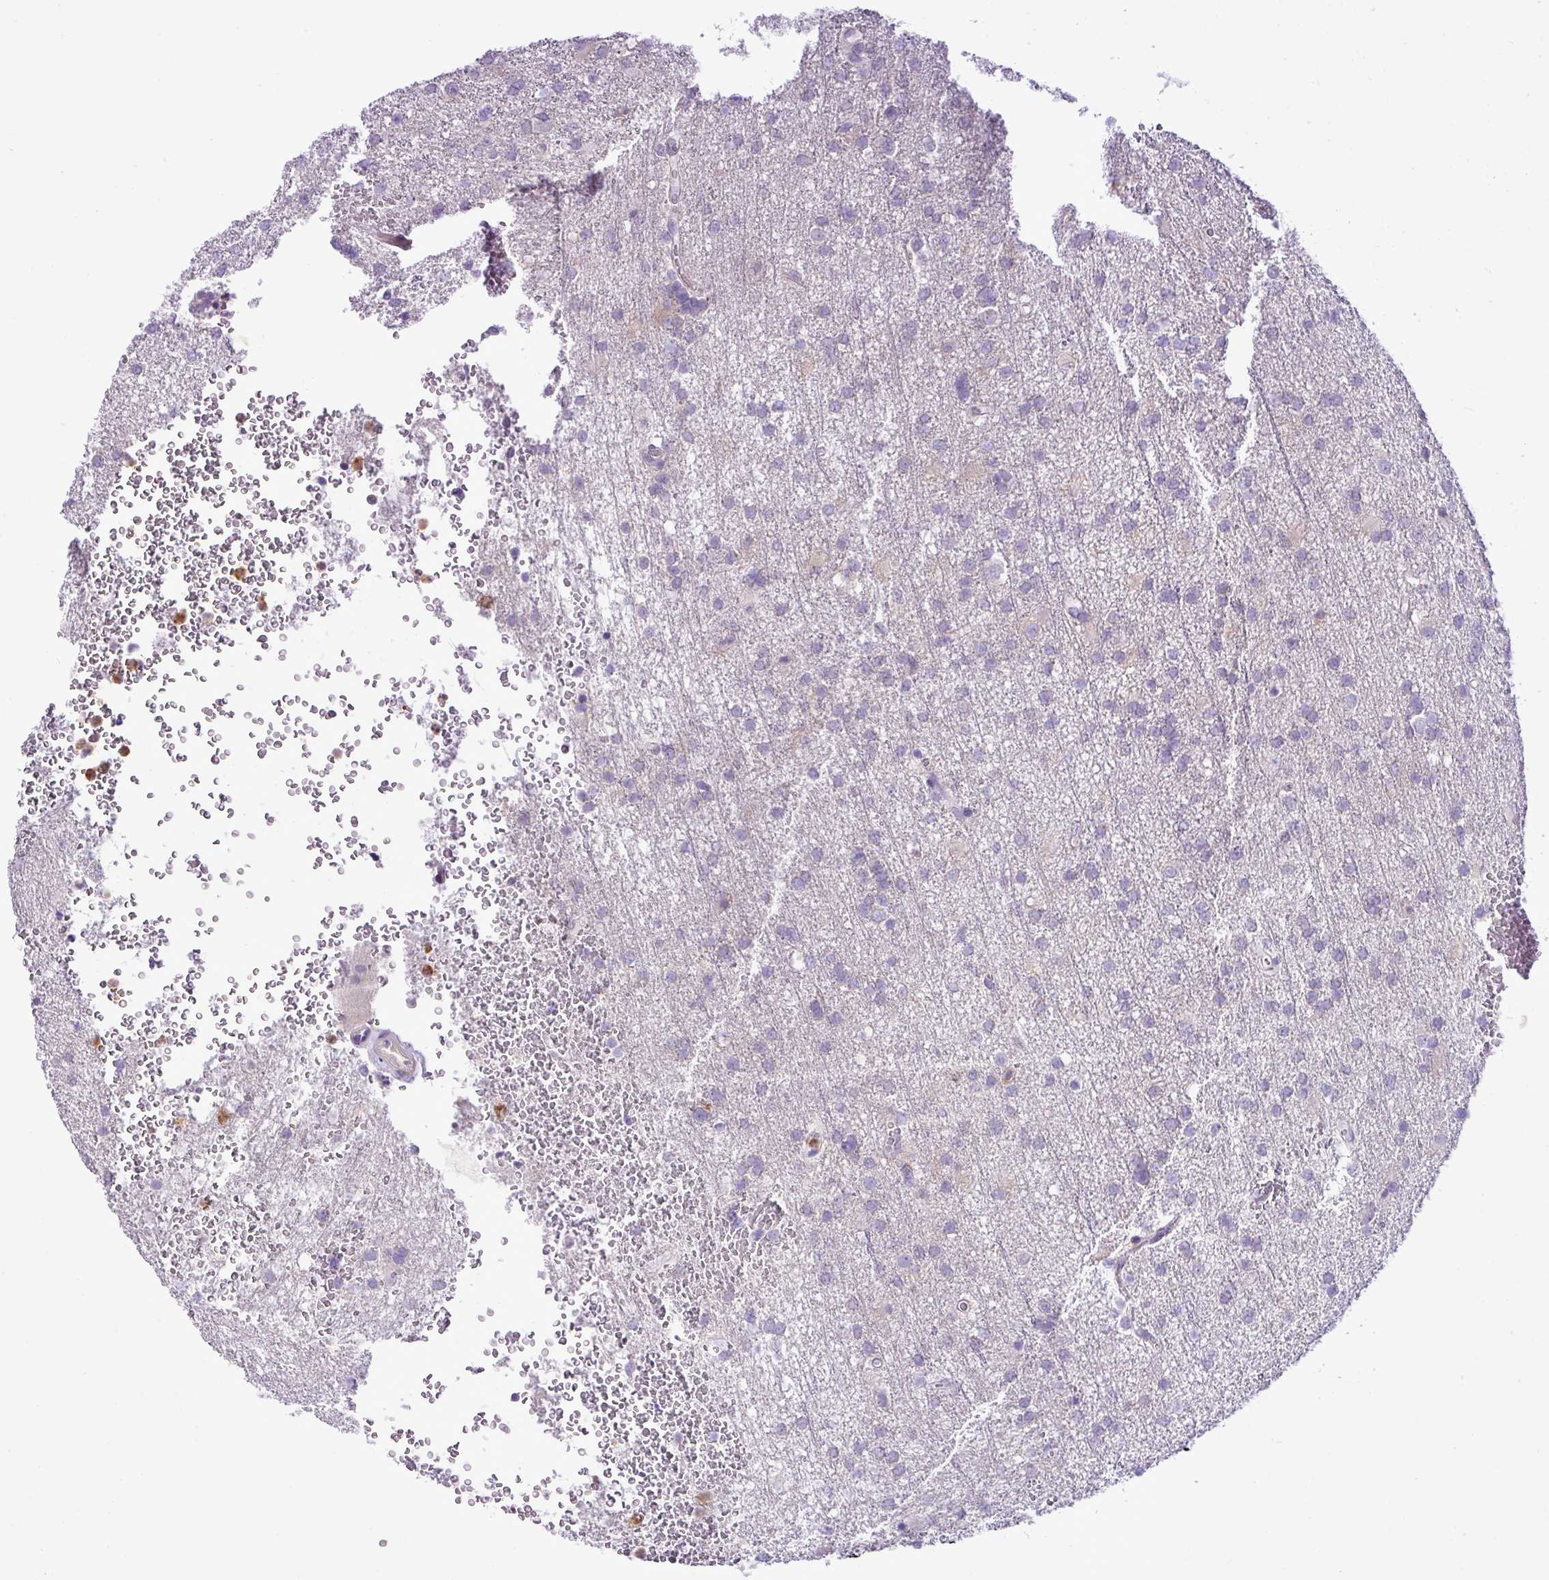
{"staining": {"intensity": "negative", "quantity": "none", "location": "none"}, "tissue": "glioma", "cell_type": "Tumor cells", "image_type": "cancer", "snomed": [{"axis": "morphology", "description": "Glioma, malignant, High grade"}, {"axis": "topography", "description": "Brain"}], "caption": "The immunohistochemistry (IHC) photomicrograph has no significant staining in tumor cells of glioma tissue.", "gene": "ZSCAN5A", "patient": {"sex": "female", "age": 74}}